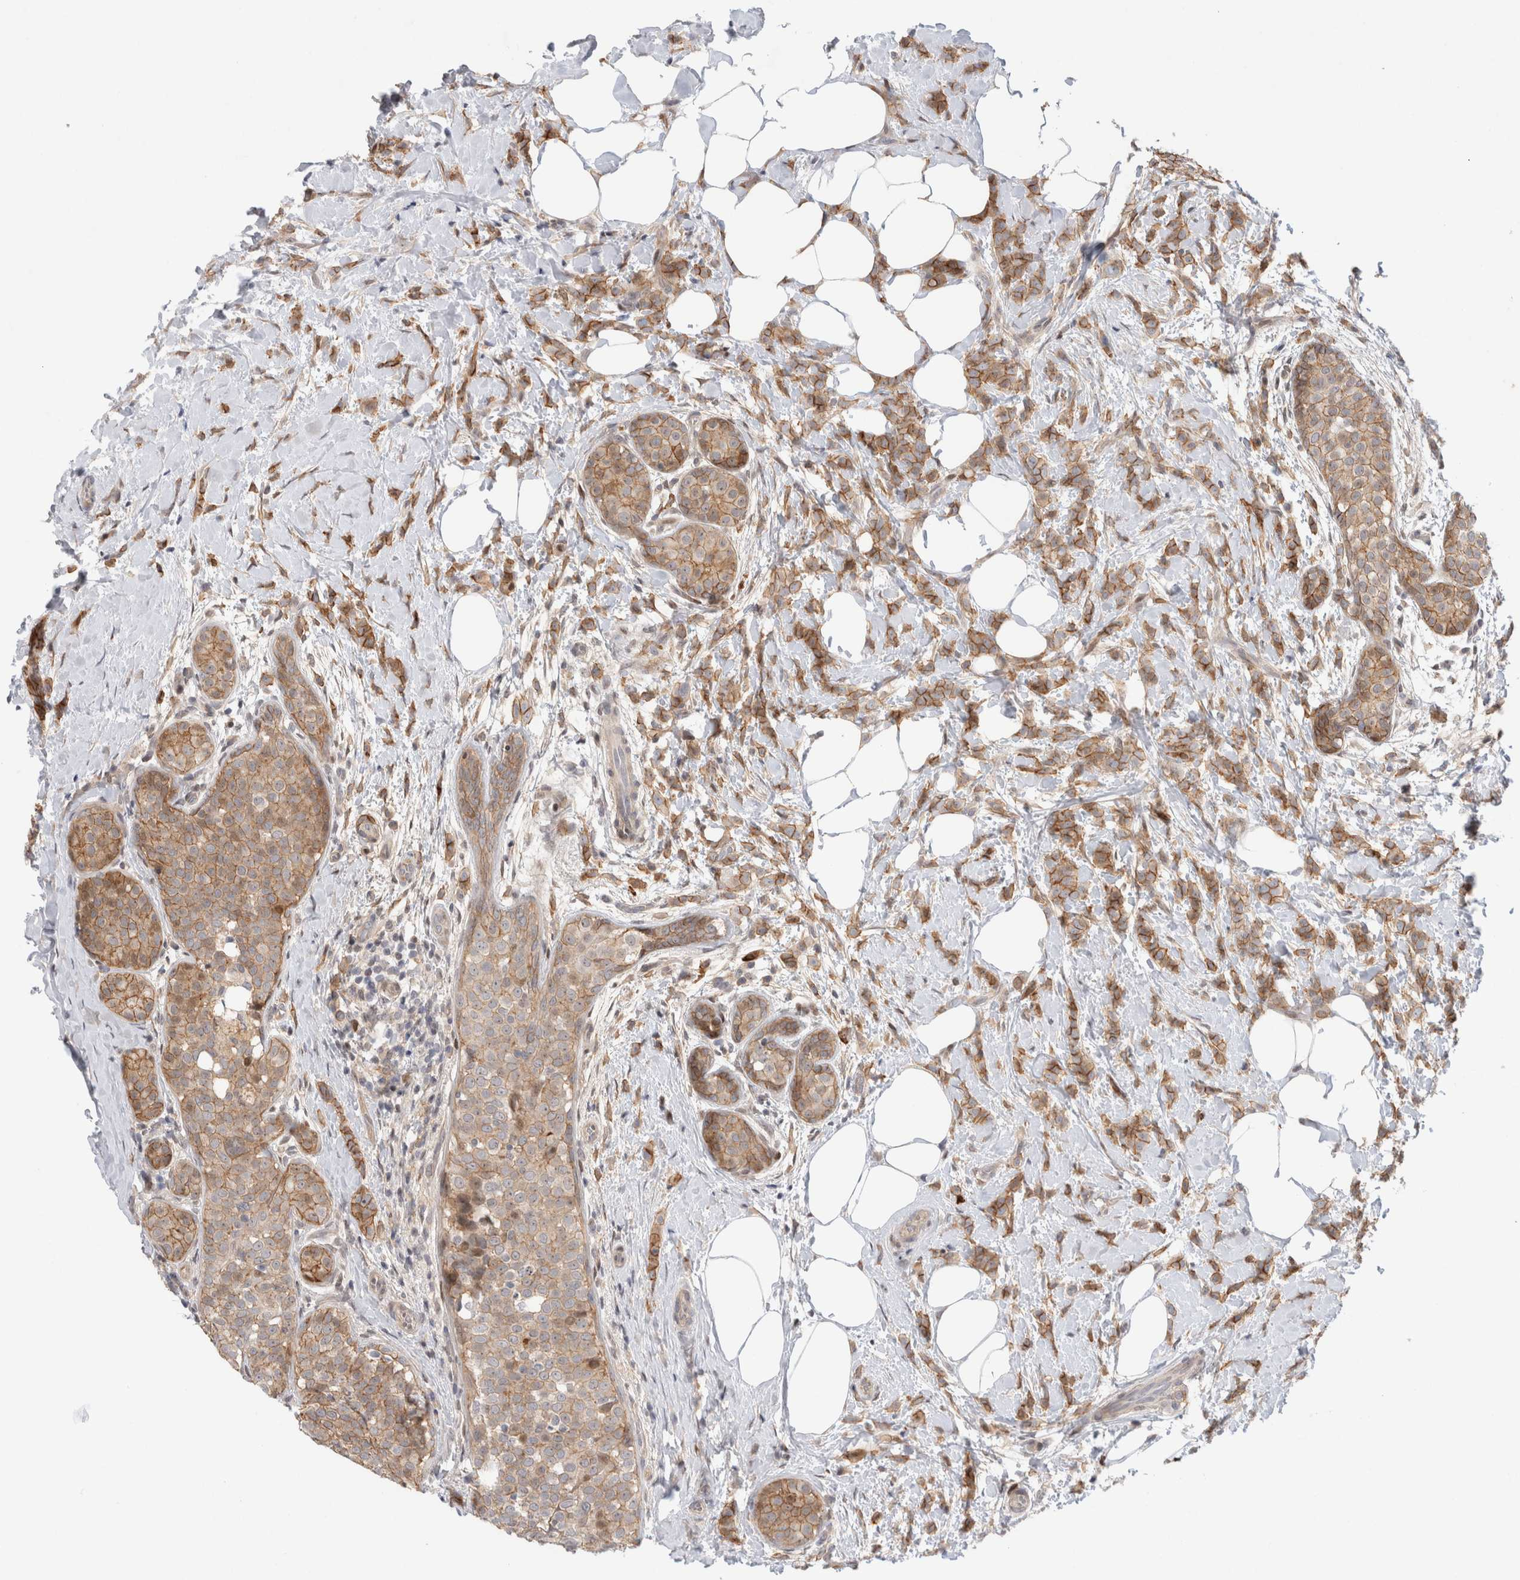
{"staining": {"intensity": "moderate", "quantity": ">75%", "location": "cytoplasmic/membranous"}, "tissue": "breast cancer", "cell_type": "Tumor cells", "image_type": "cancer", "snomed": [{"axis": "morphology", "description": "Lobular carcinoma, in situ"}, {"axis": "morphology", "description": "Lobular carcinoma"}, {"axis": "topography", "description": "Breast"}], "caption": "DAB immunohistochemical staining of human breast cancer reveals moderate cytoplasmic/membranous protein staining in approximately >75% of tumor cells.", "gene": "TCF4", "patient": {"sex": "female", "age": 41}}